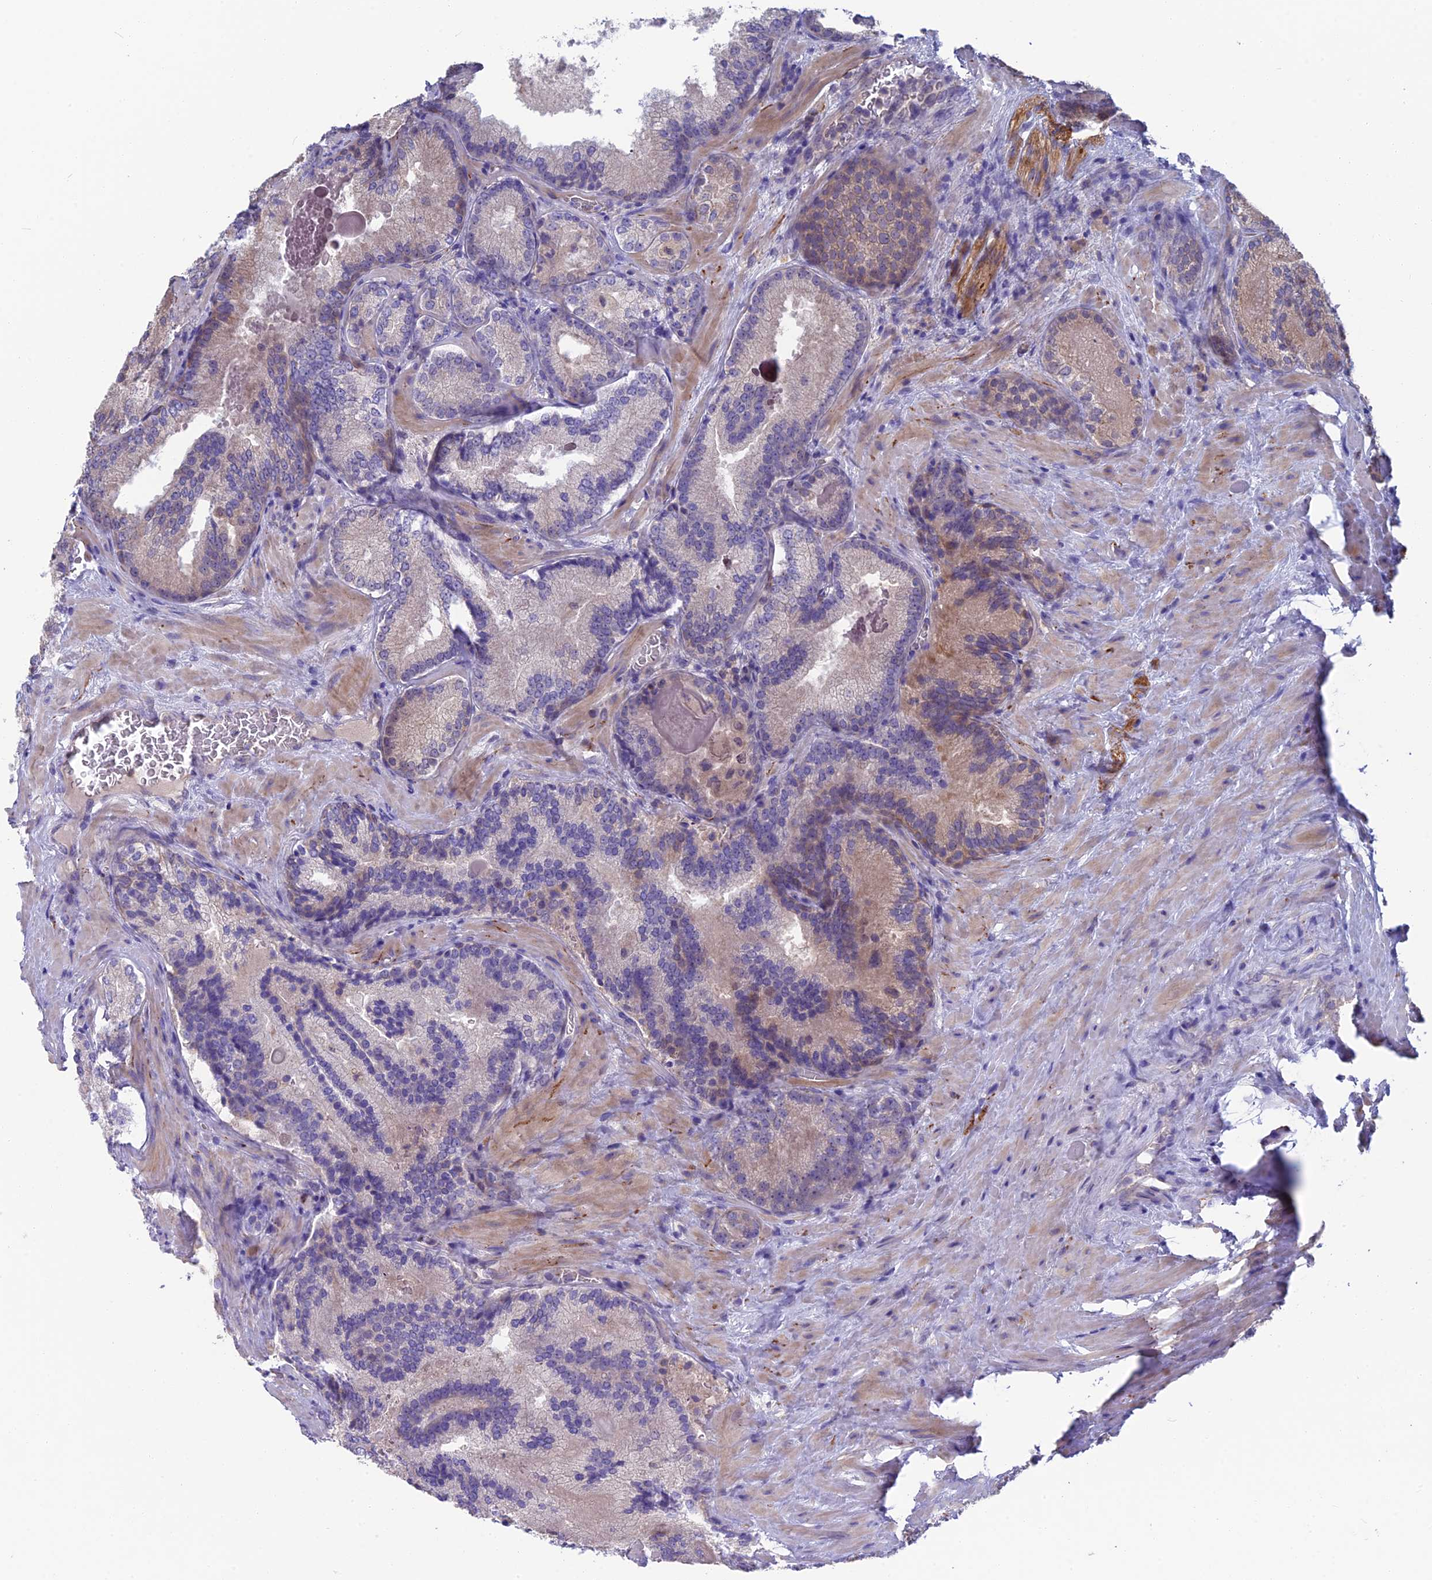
{"staining": {"intensity": "negative", "quantity": "none", "location": "none"}, "tissue": "prostate cancer", "cell_type": "Tumor cells", "image_type": "cancer", "snomed": [{"axis": "morphology", "description": "Adenocarcinoma, Low grade"}, {"axis": "topography", "description": "Prostate"}], "caption": "Image shows no protein staining in tumor cells of prostate low-grade adenocarcinoma tissue.", "gene": "SNAP91", "patient": {"sex": "male", "age": 74}}